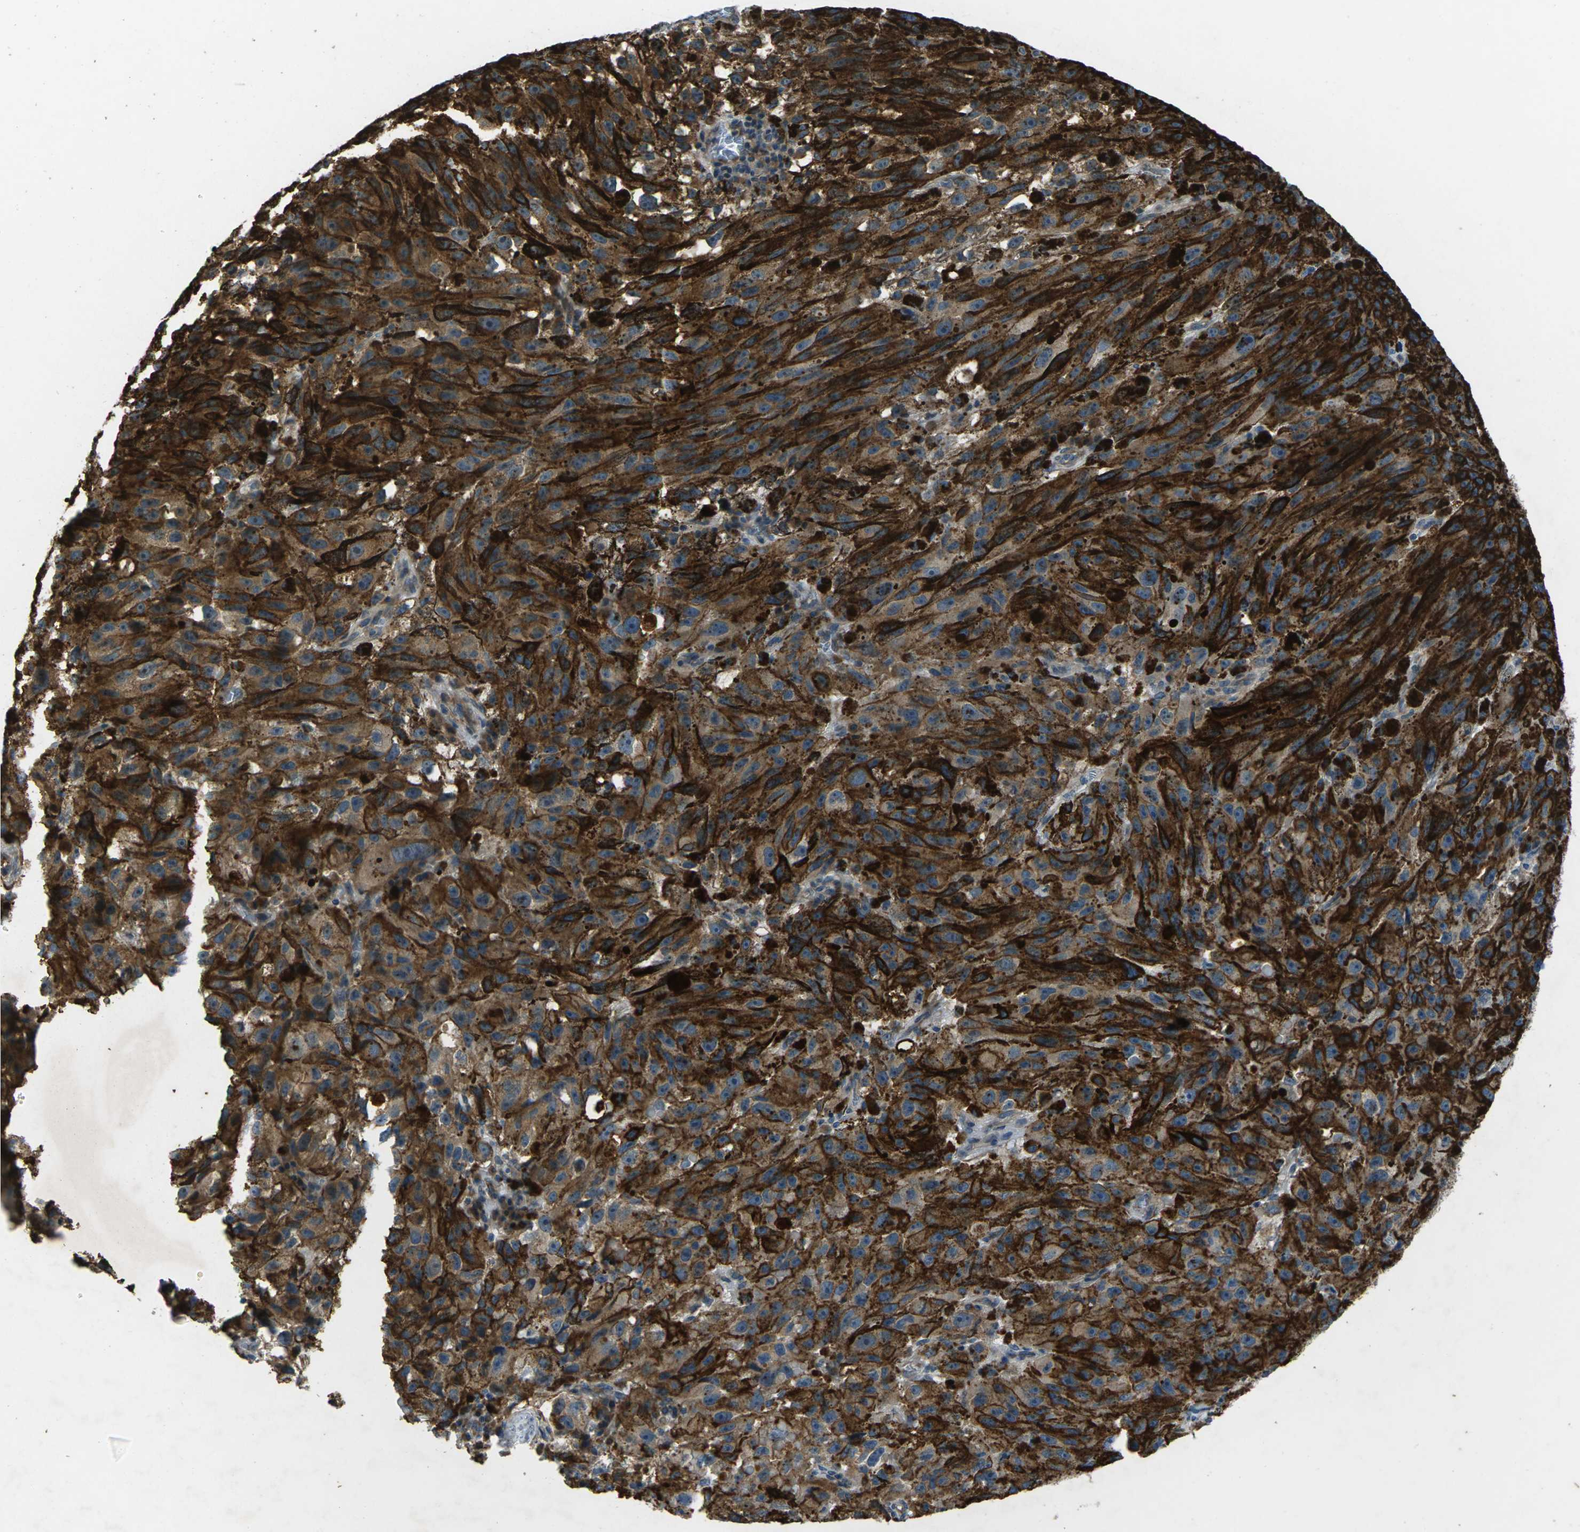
{"staining": {"intensity": "moderate", "quantity": ">75%", "location": "cytoplasmic/membranous"}, "tissue": "melanoma", "cell_type": "Tumor cells", "image_type": "cancer", "snomed": [{"axis": "morphology", "description": "Malignant melanoma, NOS"}, {"axis": "topography", "description": "Skin"}], "caption": "A photomicrograph of melanoma stained for a protein displays moderate cytoplasmic/membranous brown staining in tumor cells. Using DAB (3,3'-diaminobenzidine) (brown) and hematoxylin (blue) stains, captured at high magnification using brightfield microscopy.", "gene": "EDNRA", "patient": {"sex": "female", "age": 104}}